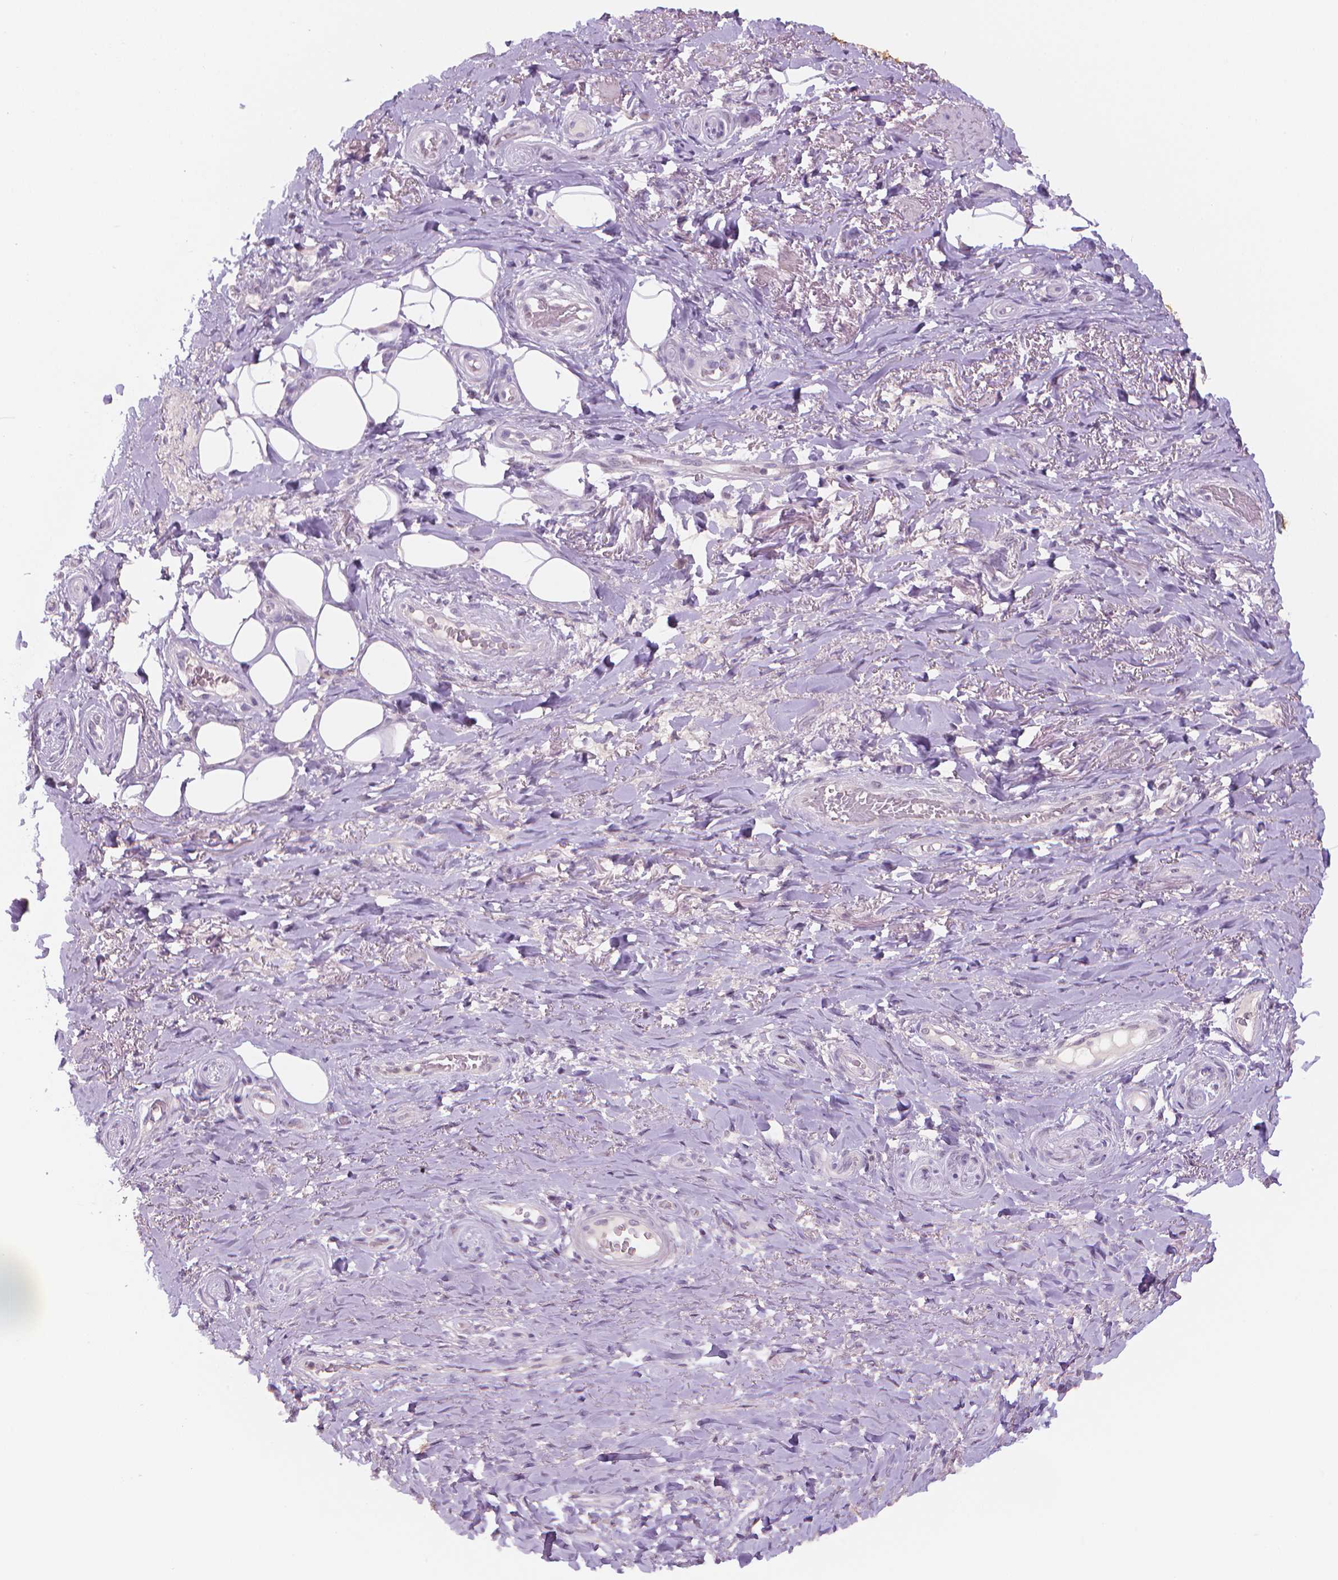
{"staining": {"intensity": "negative", "quantity": "none", "location": "none"}, "tissue": "adipose tissue", "cell_type": "Adipocytes", "image_type": "normal", "snomed": [{"axis": "morphology", "description": "Normal tissue, NOS"}, {"axis": "topography", "description": "Anal"}, {"axis": "topography", "description": "Peripheral nerve tissue"}], "caption": "Immunohistochemistry histopathology image of unremarkable human adipose tissue stained for a protein (brown), which shows no positivity in adipocytes. (DAB IHC, high magnification).", "gene": "NCAN", "patient": {"sex": "male", "age": 53}}